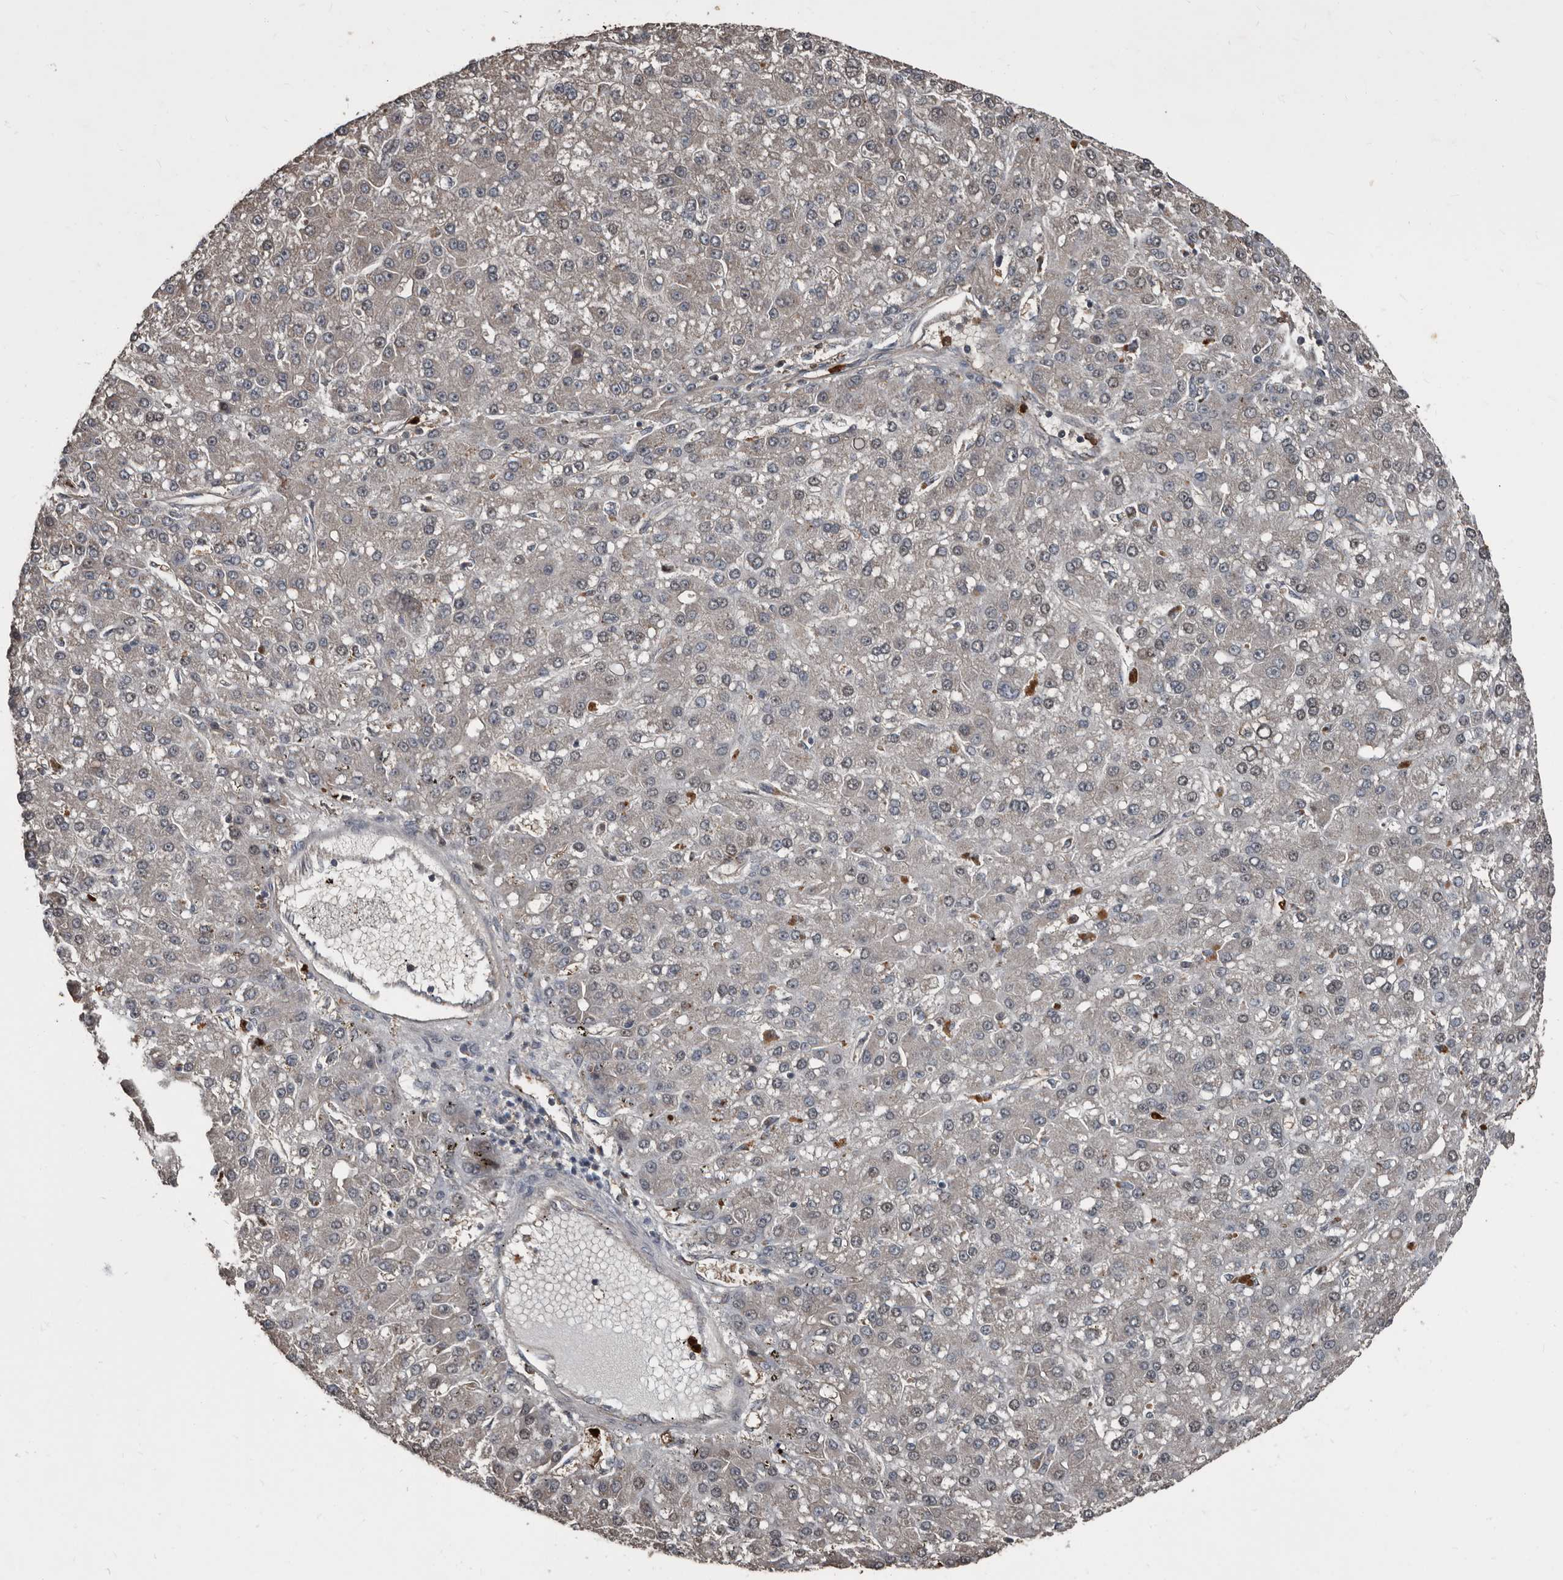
{"staining": {"intensity": "weak", "quantity": "<25%", "location": "nuclear"}, "tissue": "liver cancer", "cell_type": "Tumor cells", "image_type": "cancer", "snomed": [{"axis": "morphology", "description": "Carcinoma, Hepatocellular, NOS"}, {"axis": "topography", "description": "Liver"}], "caption": "Protein analysis of liver hepatocellular carcinoma shows no significant staining in tumor cells.", "gene": "FSBP", "patient": {"sex": "male", "age": 67}}